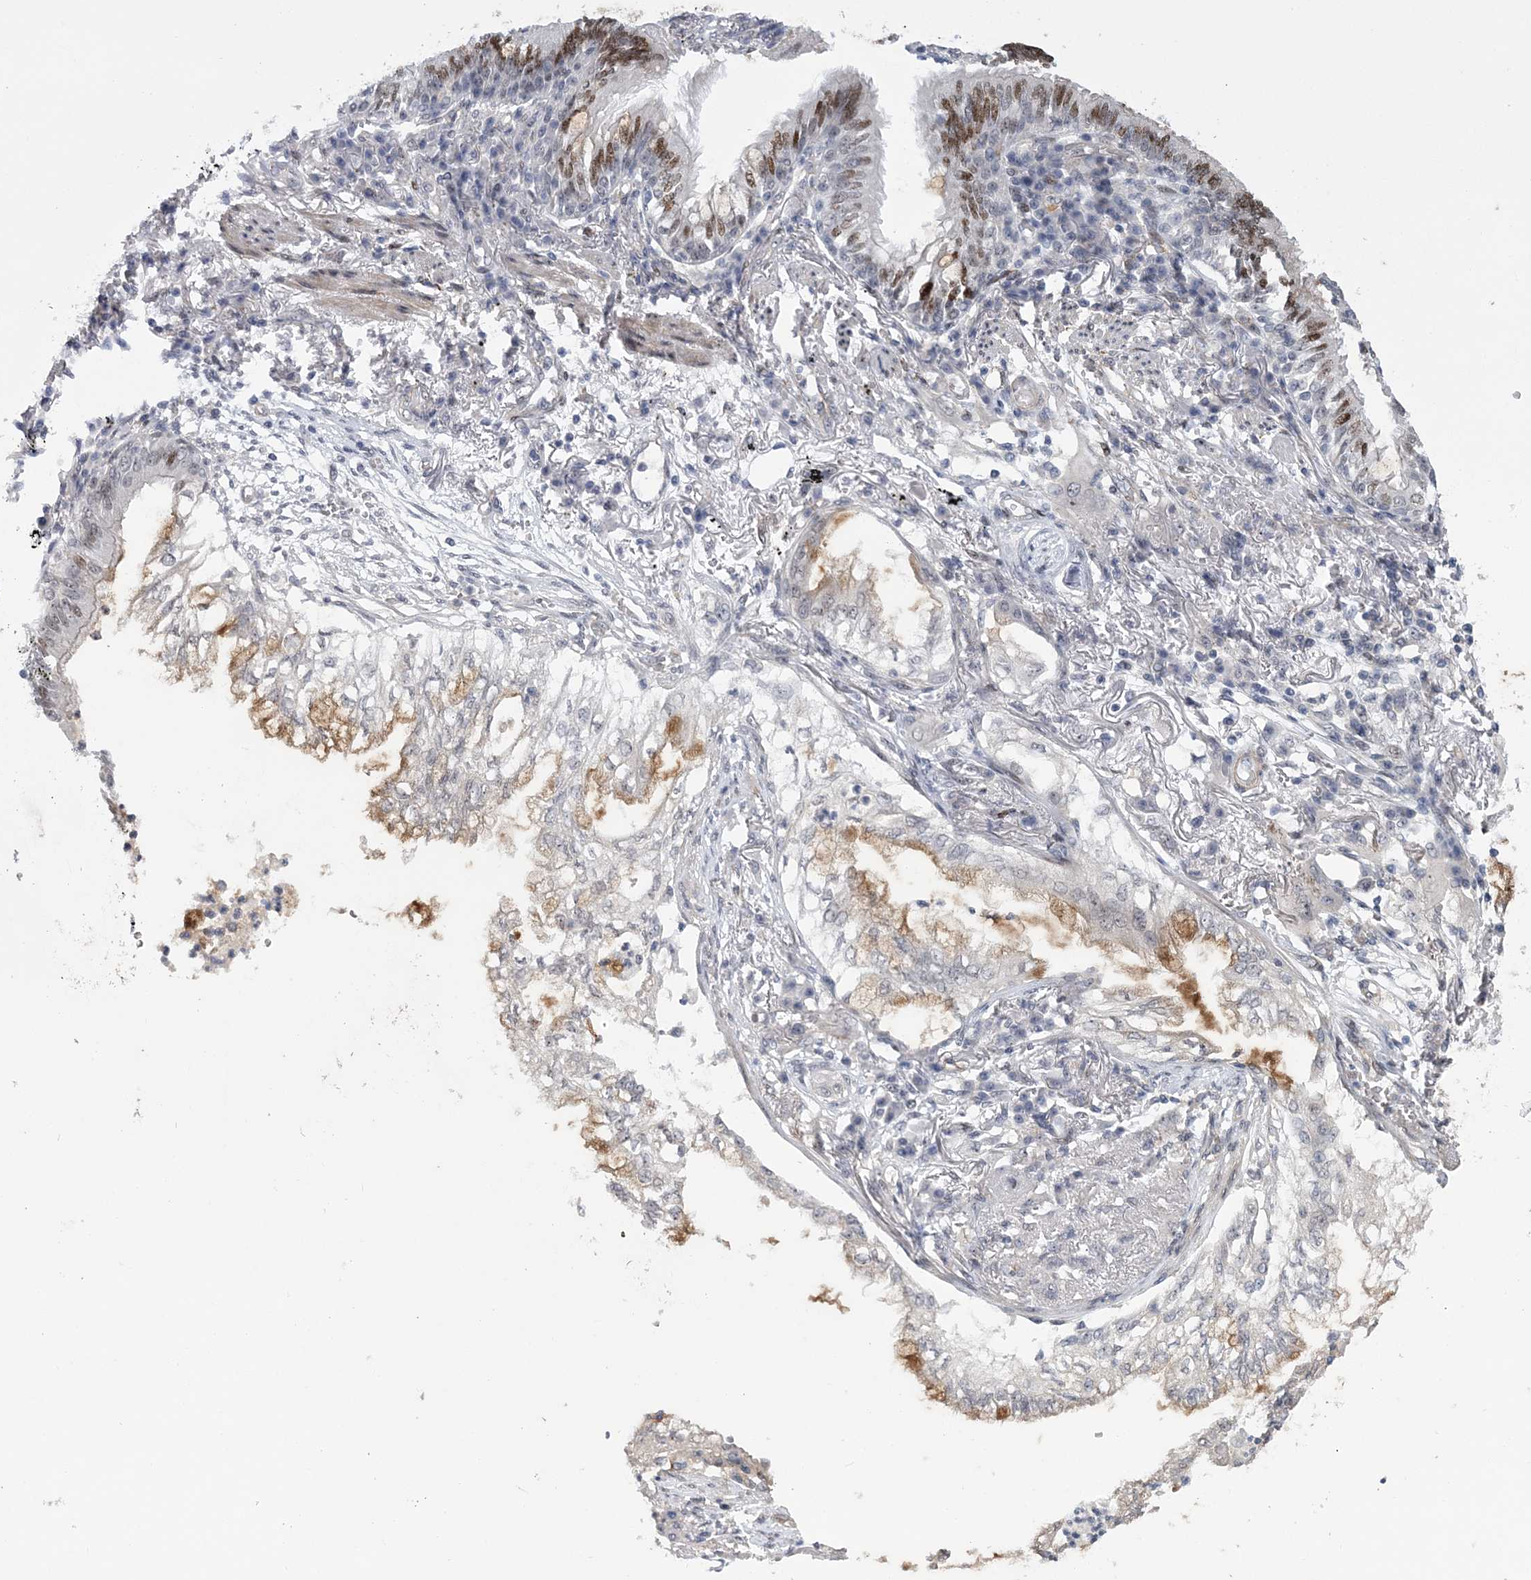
{"staining": {"intensity": "moderate", "quantity": "<25%", "location": "cytoplasmic/membranous"}, "tissue": "lung cancer", "cell_type": "Tumor cells", "image_type": "cancer", "snomed": [{"axis": "morphology", "description": "Adenocarcinoma, NOS"}, {"axis": "topography", "description": "Lung"}], "caption": "An IHC histopathology image of neoplastic tissue is shown. Protein staining in brown shows moderate cytoplasmic/membranous positivity in lung cancer within tumor cells.", "gene": "HOMEZ", "patient": {"sex": "female", "age": 70}}